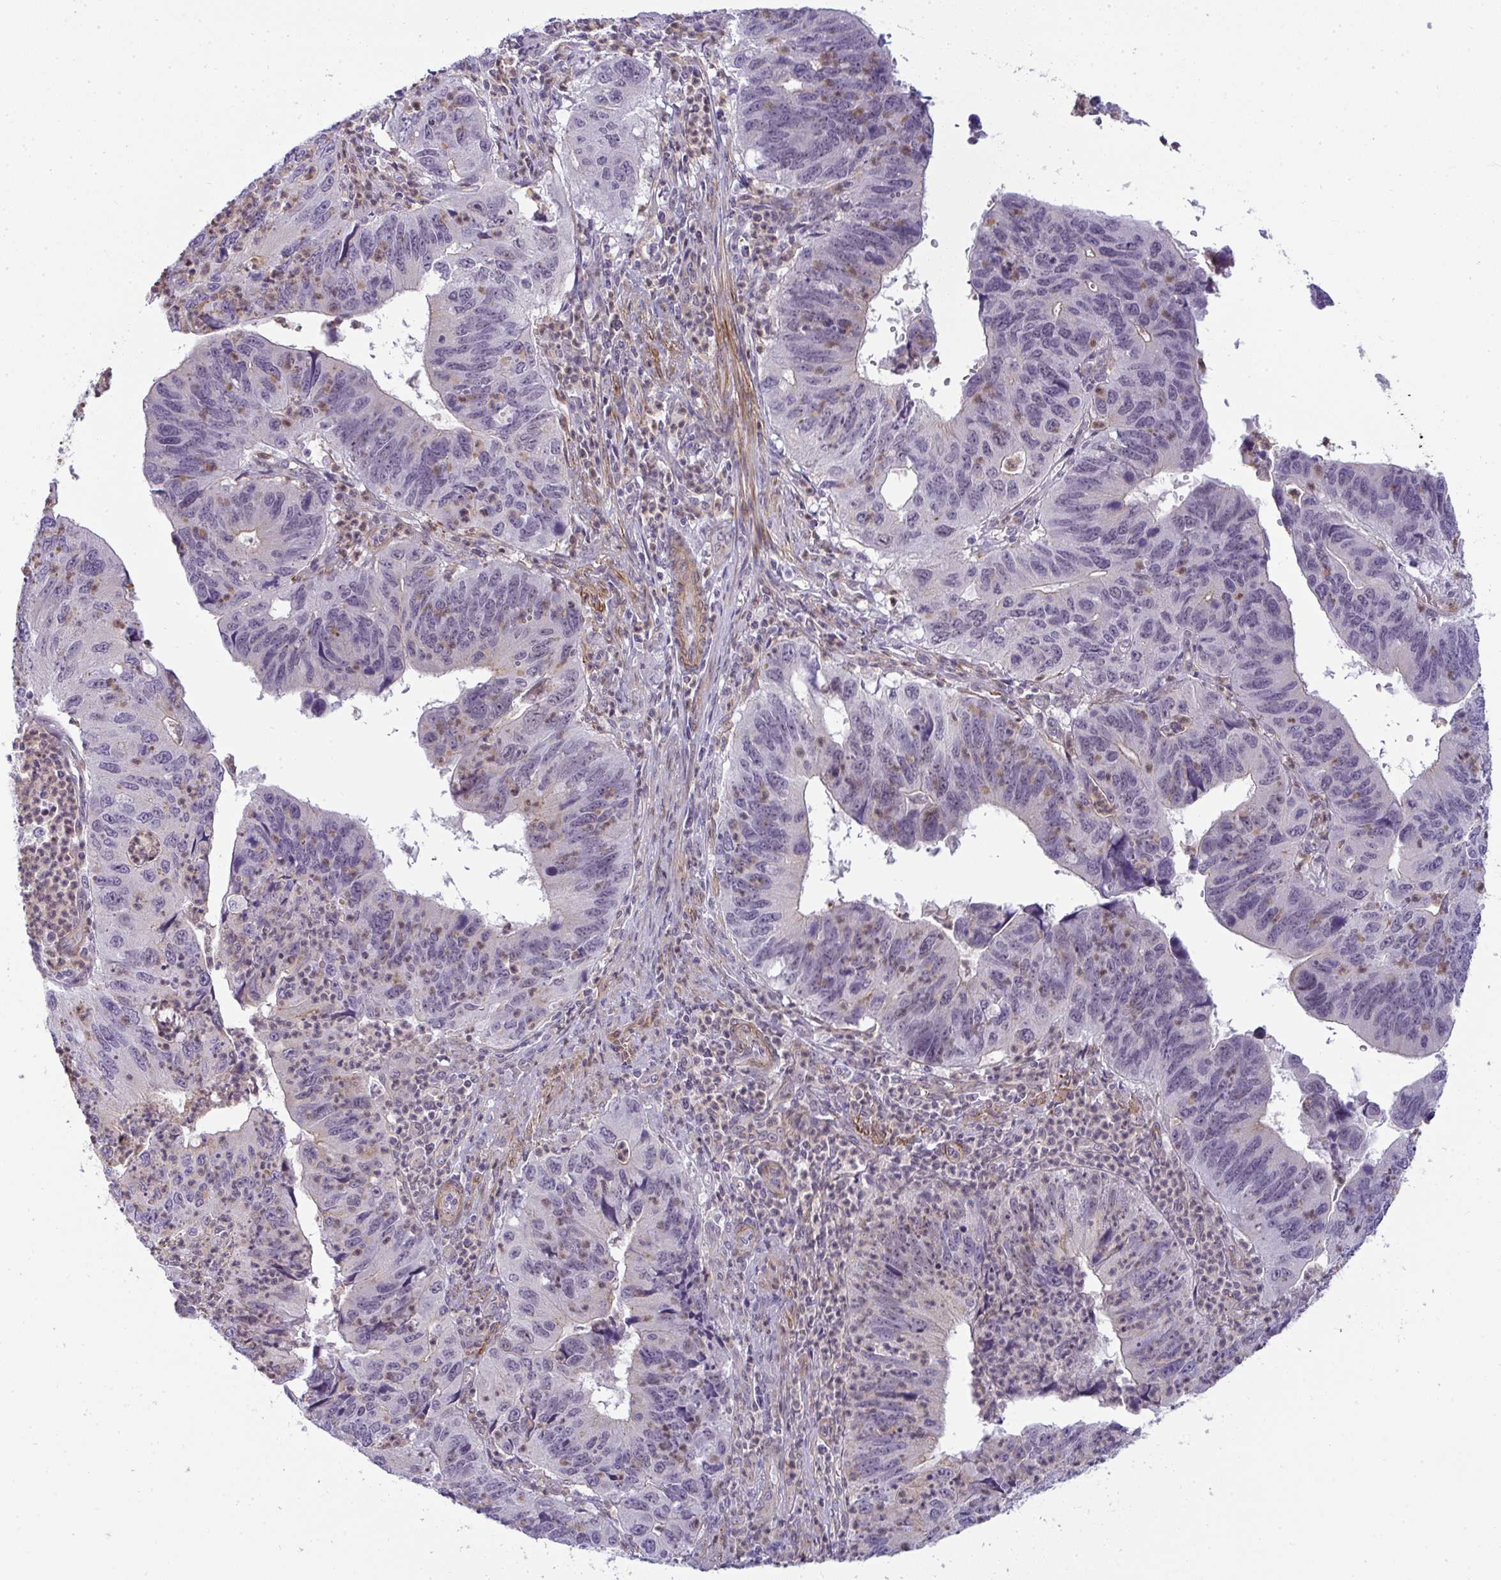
{"staining": {"intensity": "negative", "quantity": "none", "location": "none"}, "tissue": "stomach cancer", "cell_type": "Tumor cells", "image_type": "cancer", "snomed": [{"axis": "morphology", "description": "Adenocarcinoma, NOS"}, {"axis": "topography", "description": "Stomach"}], "caption": "This is an IHC micrograph of stomach cancer. There is no positivity in tumor cells.", "gene": "DZIP1", "patient": {"sex": "male", "age": 59}}